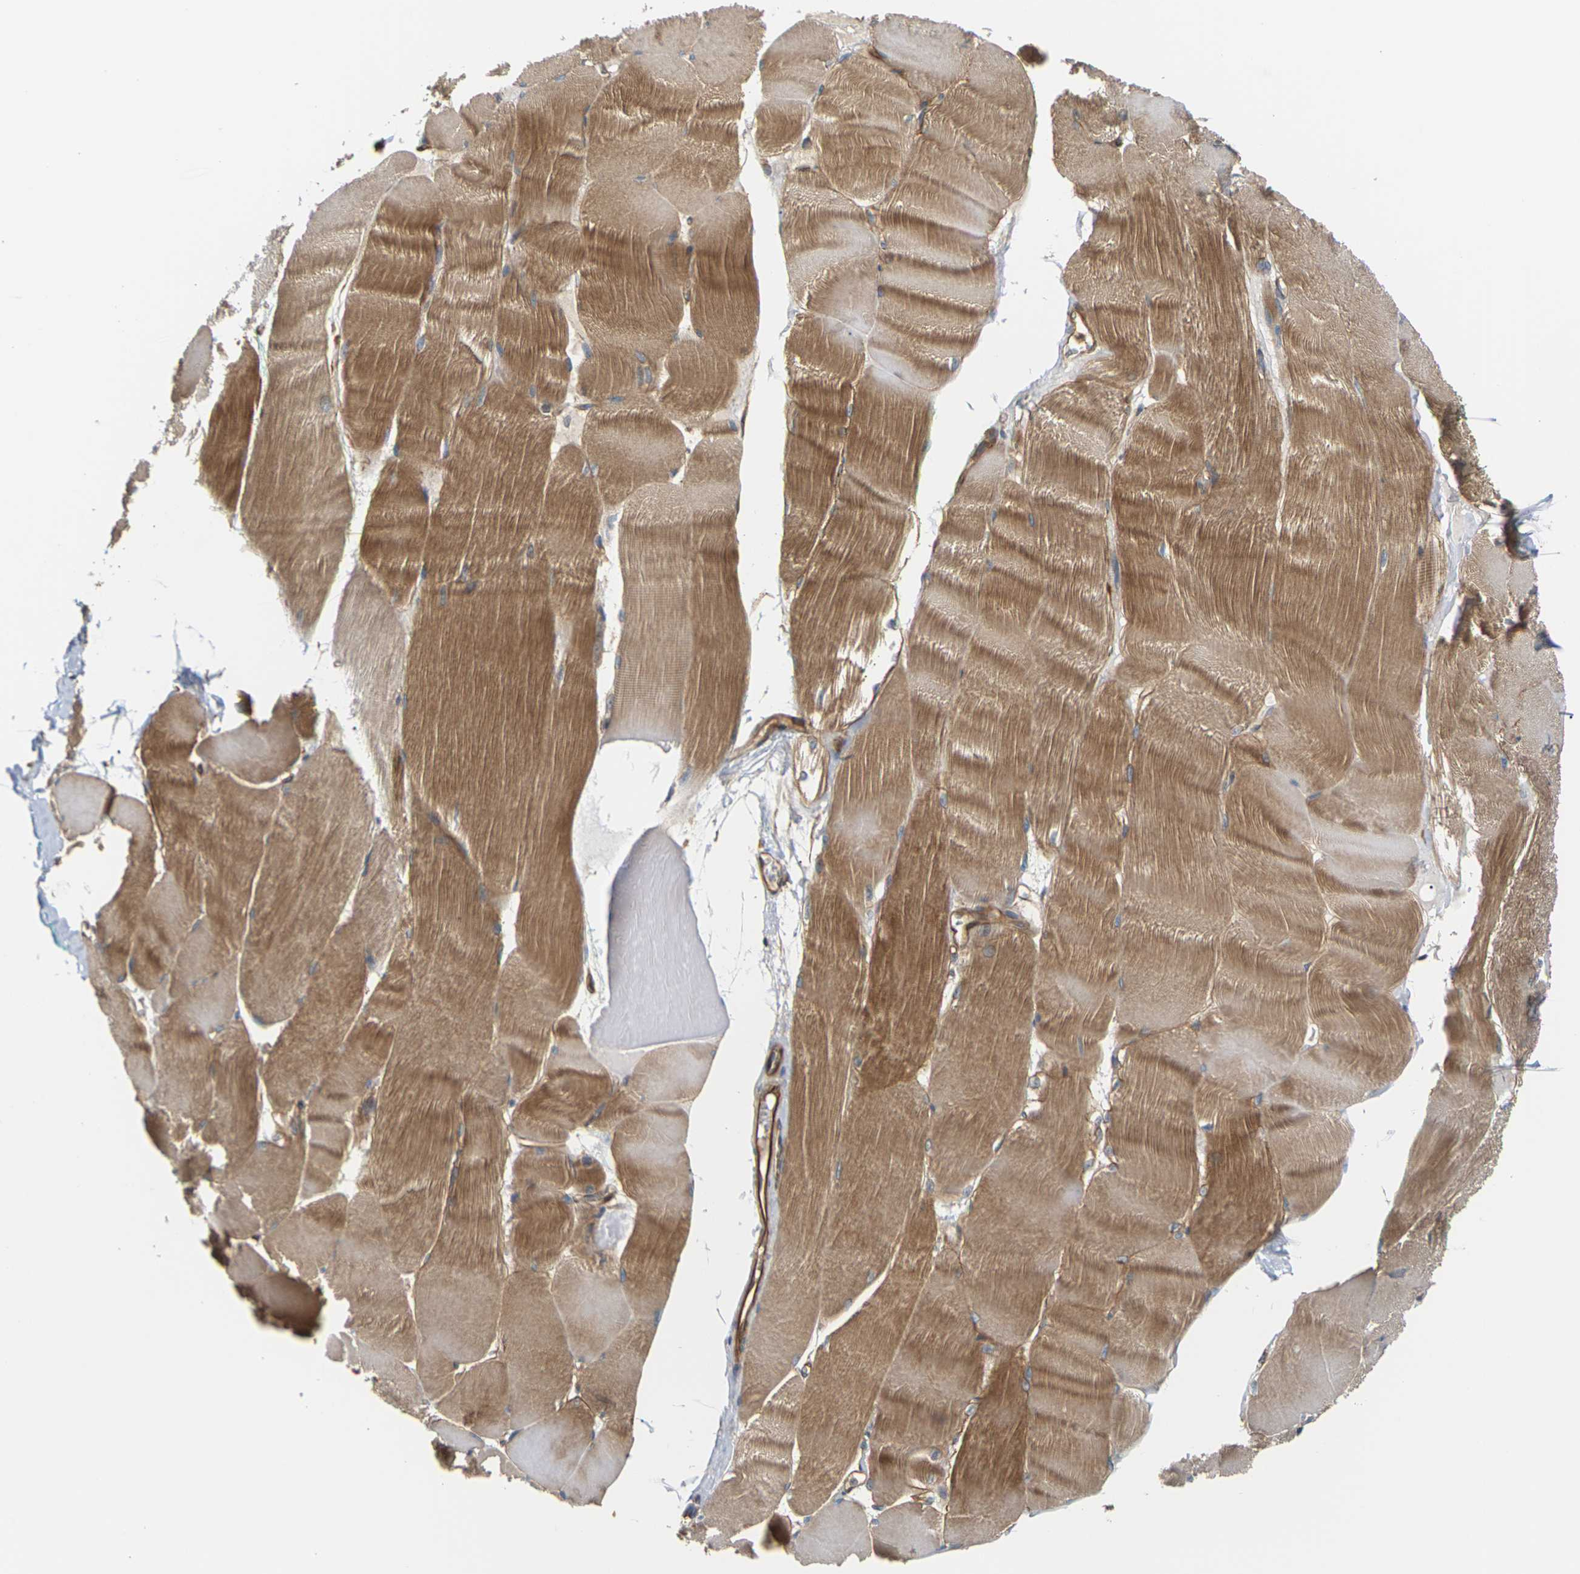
{"staining": {"intensity": "moderate", "quantity": ">75%", "location": "cytoplasmic/membranous"}, "tissue": "skeletal muscle", "cell_type": "Myocytes", "image_type": "normal", "snomed": [{"axis": "morphology", "description": "Normal tissue, NOS"}, {"axis": "morphology", "description": "Squamous cell carcinoma, NOS"}, {"axis": "topography", "description": "Skeletal muscle"}], "caption": "This is an image of immunohistochemistry (IHC) staining of normal skeletal muscle, which shows moderate staining in the cytoplasmic/membranous of myocytes.", "gene": "PCDHB4", "patient": {"sex": "male", "age": 51}}